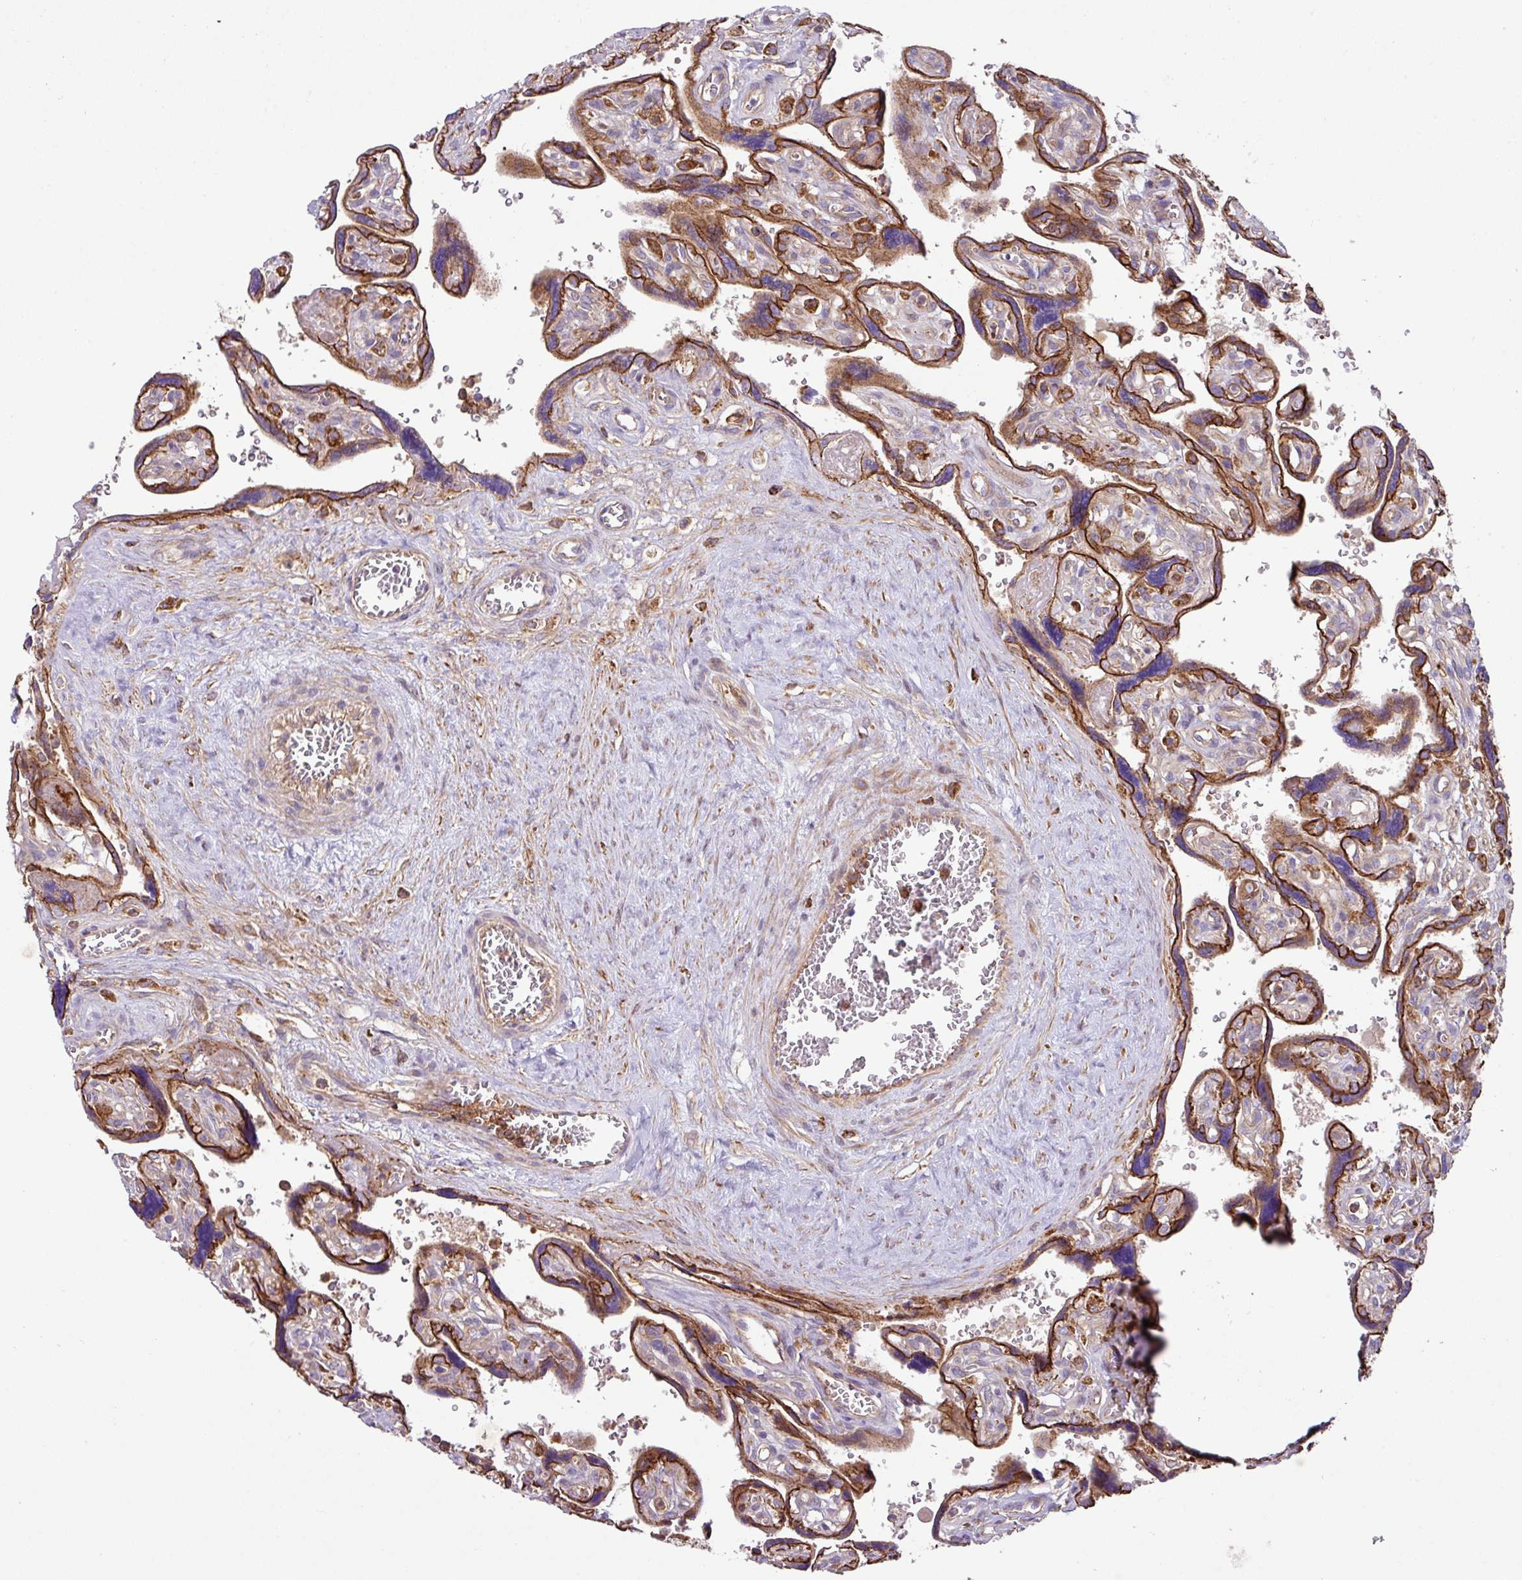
{"staining": {"intensity": "moderate", "quantity": ">75%", "location": "cytoplasmic/membranous"}, "tissue": "placenta", "cell_type": "Decidual cells", "image_type": "normal", "snomed": [{"axis": "morphology", "description": "Normal tissue, NOS"}, {"axis": "topography", "description": "Placenta"}], "caption": "Protein analysis of unremarkable placenta displays moderate cytoplasmic/membranous positivity in approximately >75% of decidual cells.", "gene": "RIC1", "patient": {"sex": "female", "age": 39}}